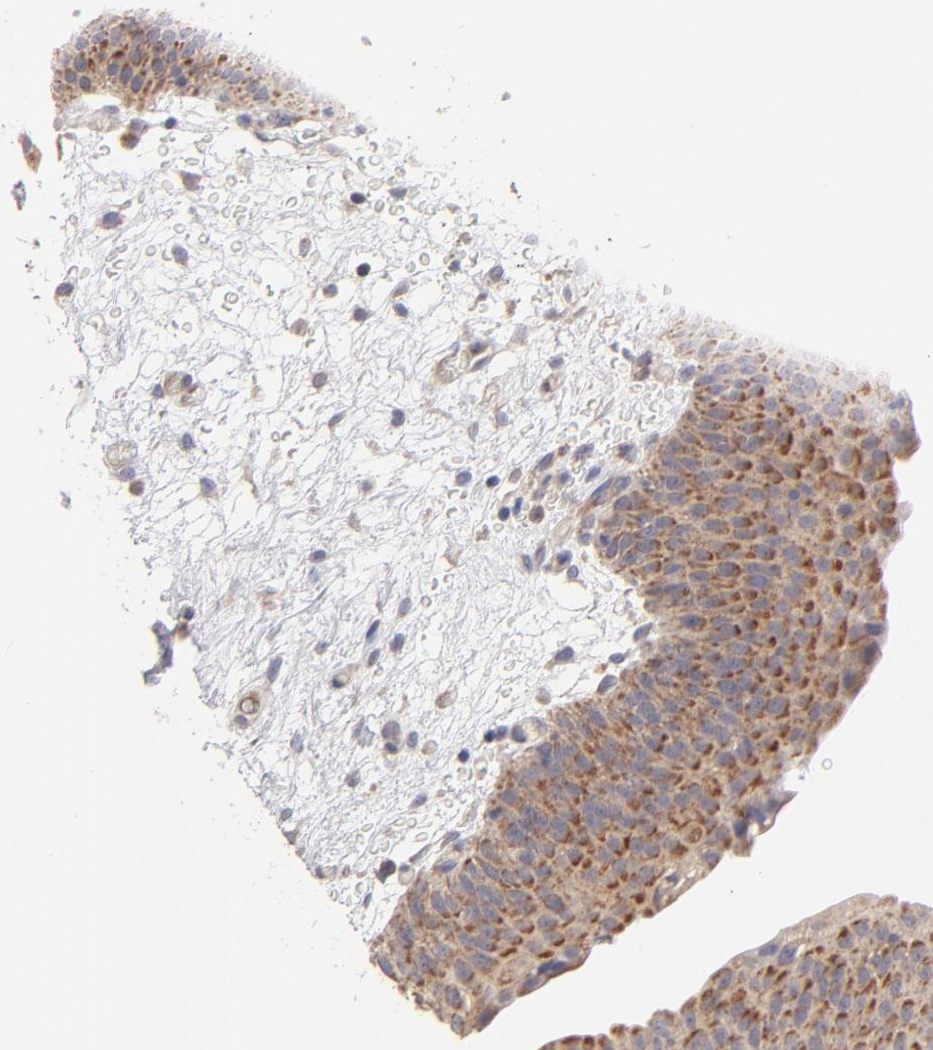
{"staining": {"intensity": "moderate", "quantity": ">75%", "location": "cytoplasmic/membranous"}, "tissue": "urinary bladder", "cell_type": "Urothelial cells", "image_type": "normal", "snomed": [{"axis": "morphology", "description": "Normal tissue, NOS"}, {"axis": "morphology", "description": "Dysplasia, NOS"}, {"axis": "topography", "description": "Urinary bladder"}], "caption": "Immunohistochemistry staining of unremarkable urinary bladder, which reveals medium levels of moderate cytoplasmic/membranous positivity in approximately >75% of urothelial cells indicating moderate cytoplasmic/membranous protein positivity. The staining was performed using DAB (brown) for protein detection and nuclei were counterstained in hematoxylin (blue).", "gene": "HCCS", "patient": {"sex": "male", "age": 35}}